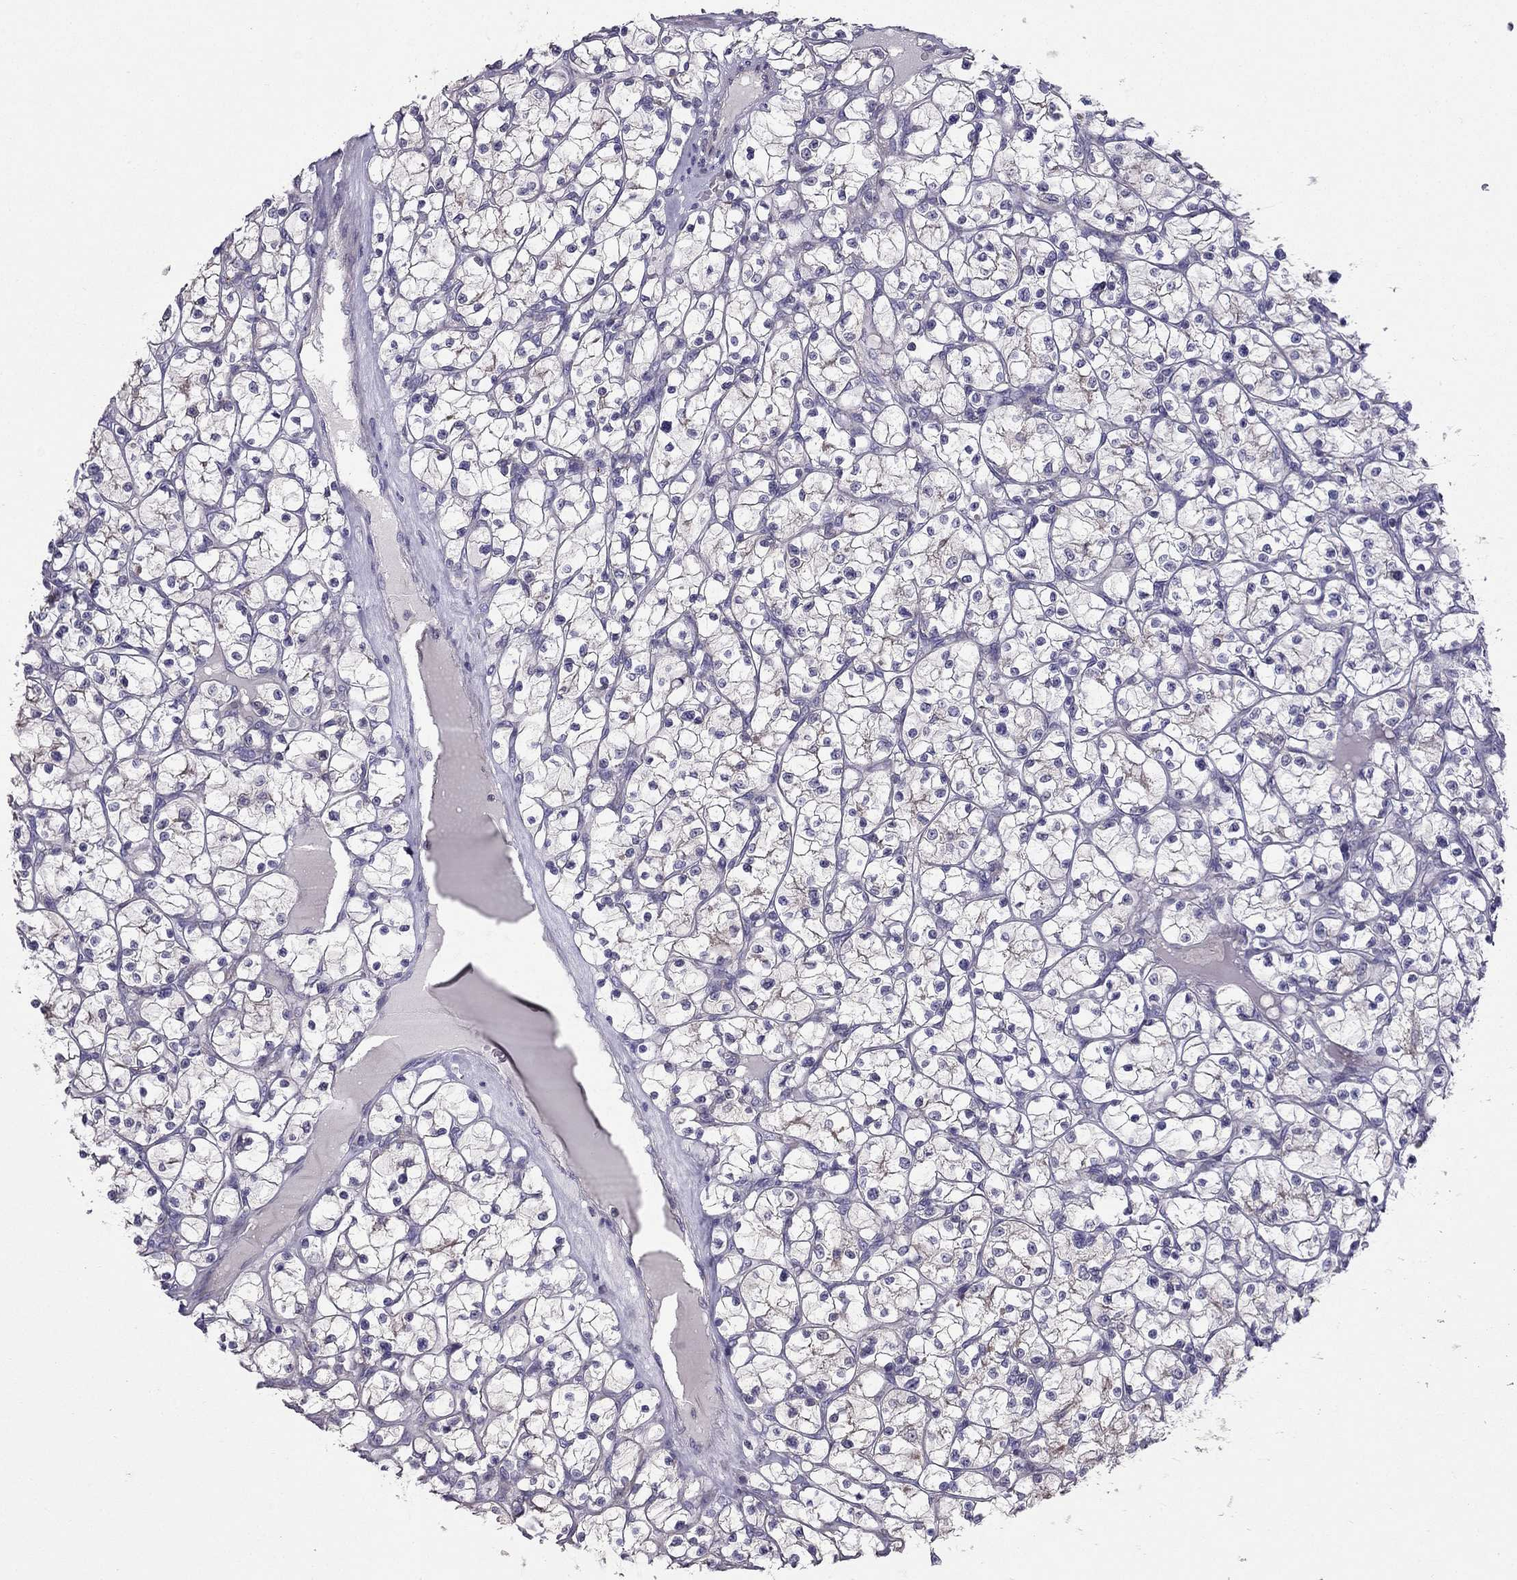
{"staining": {"intensity": "weak", "quantity": "<25%", "location": "cytoplasmic/membranous"}, "tissue": "renal cancer", "cell_type": "Tumor cells", "image_type": "cancer", "snomed": [{"axis": "morphology", "description": "Adenocarcinoma, NOS"}, {"axis": "topography", "description": "Kidney"}], "caption": "High magnification brightfield microscopy of renal cancer (adenocarcinoma) stained with DAB (brown) and counterstained with hematoxylin (blue): tumor cells show no significant staining.", "gene": "AS3MT", "patient": {"sex": "female", "age": 64}}